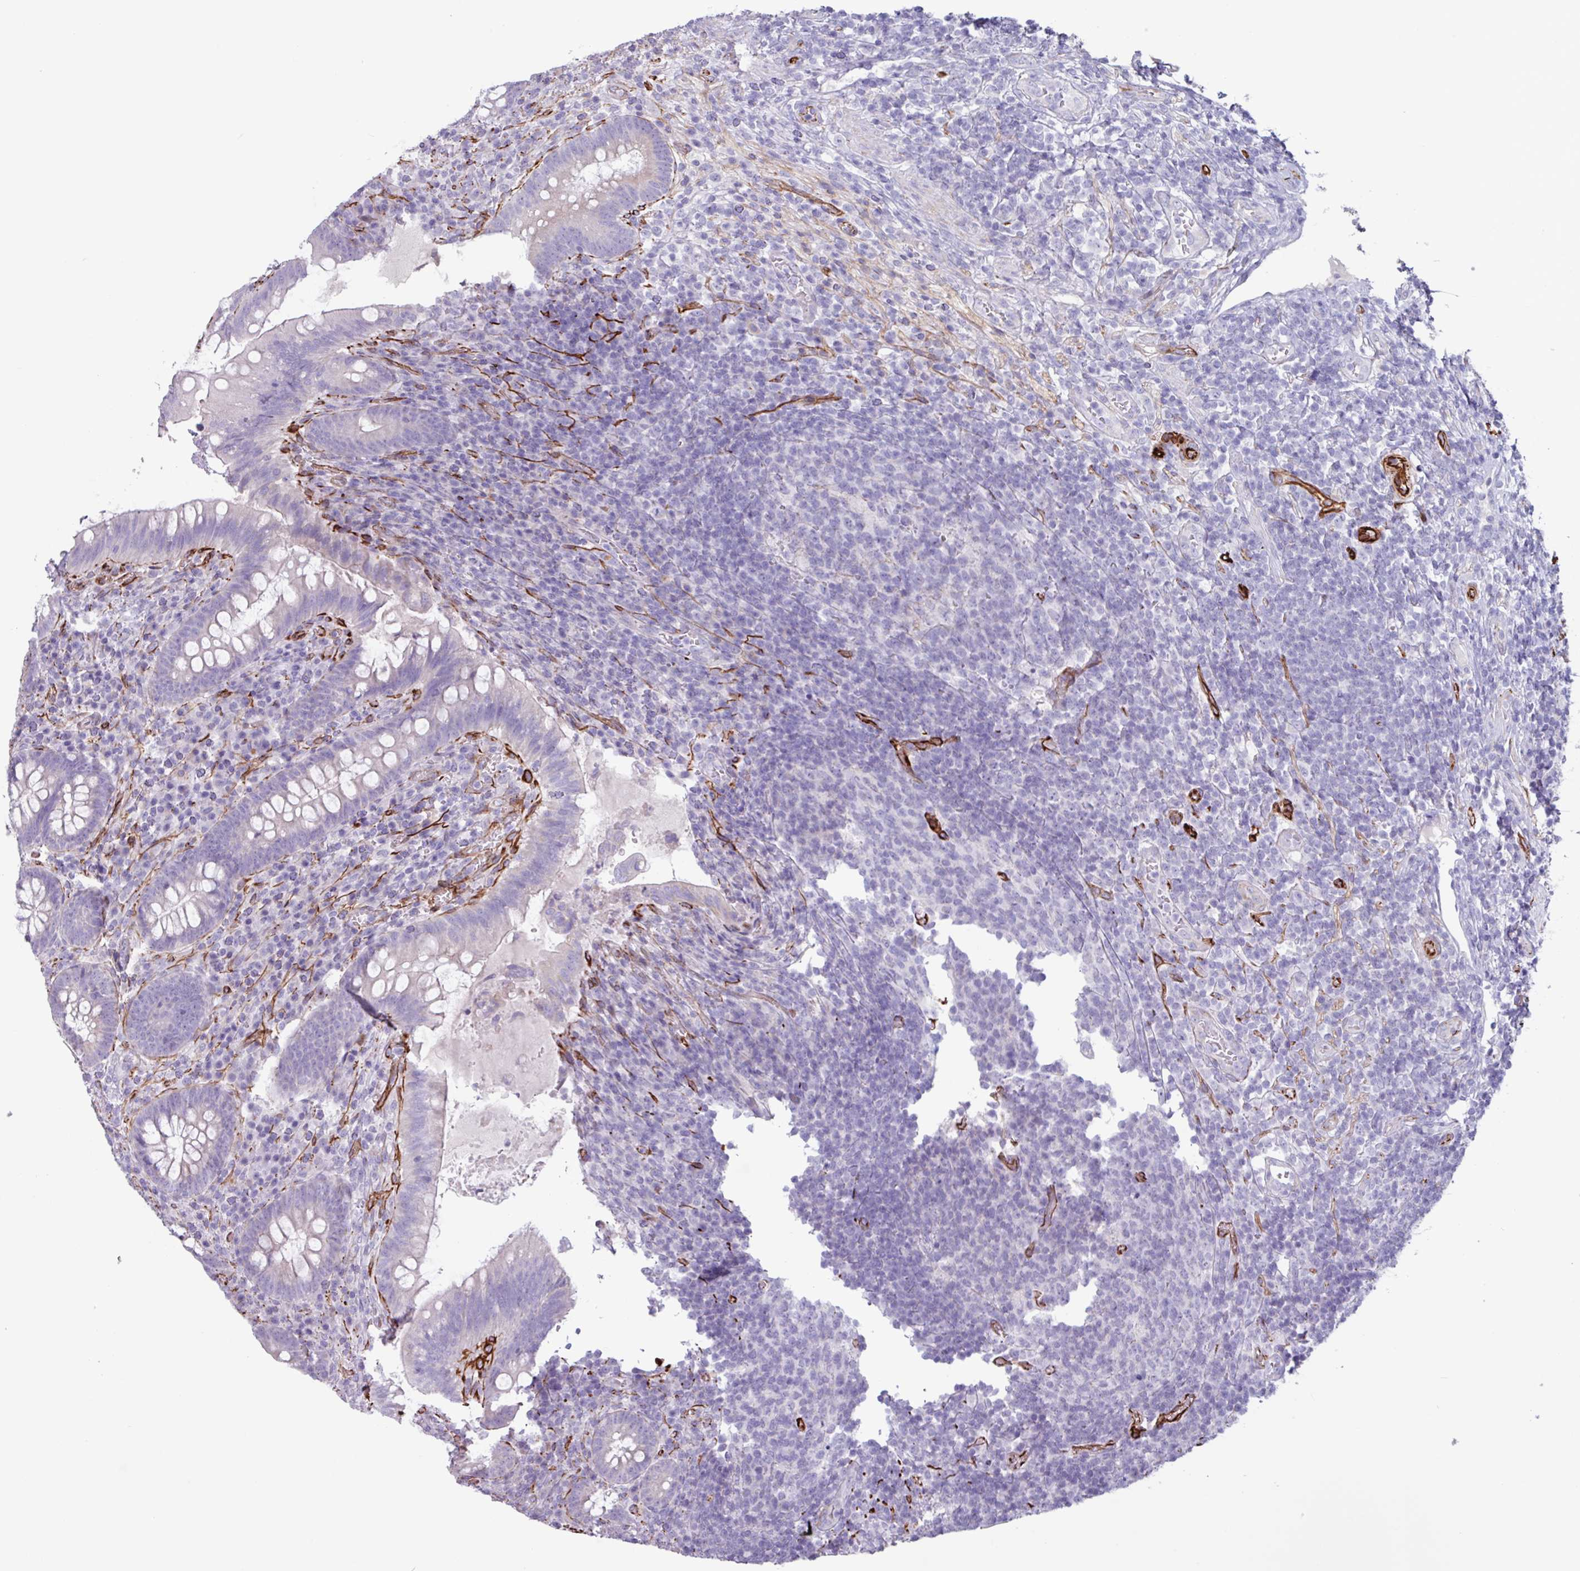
{"staining": {"intensity": "negative", "quantity": "none", "location": "none"}, "tissue": "appendix", "cell_type": "Glandular cells", "image_type": "normal", "snomed": [{"axis": "morphology", "description": "Normal tissue, NOS"}, {"axis": "topography", "description": "Appendix"}], "caption": "IHC photomicrograph of normal appendix stained for a protein (brown), which exhibits no positivity in glandular cells.", "gene": "BTD", "patient": {"sex": "female", "age": 43}}